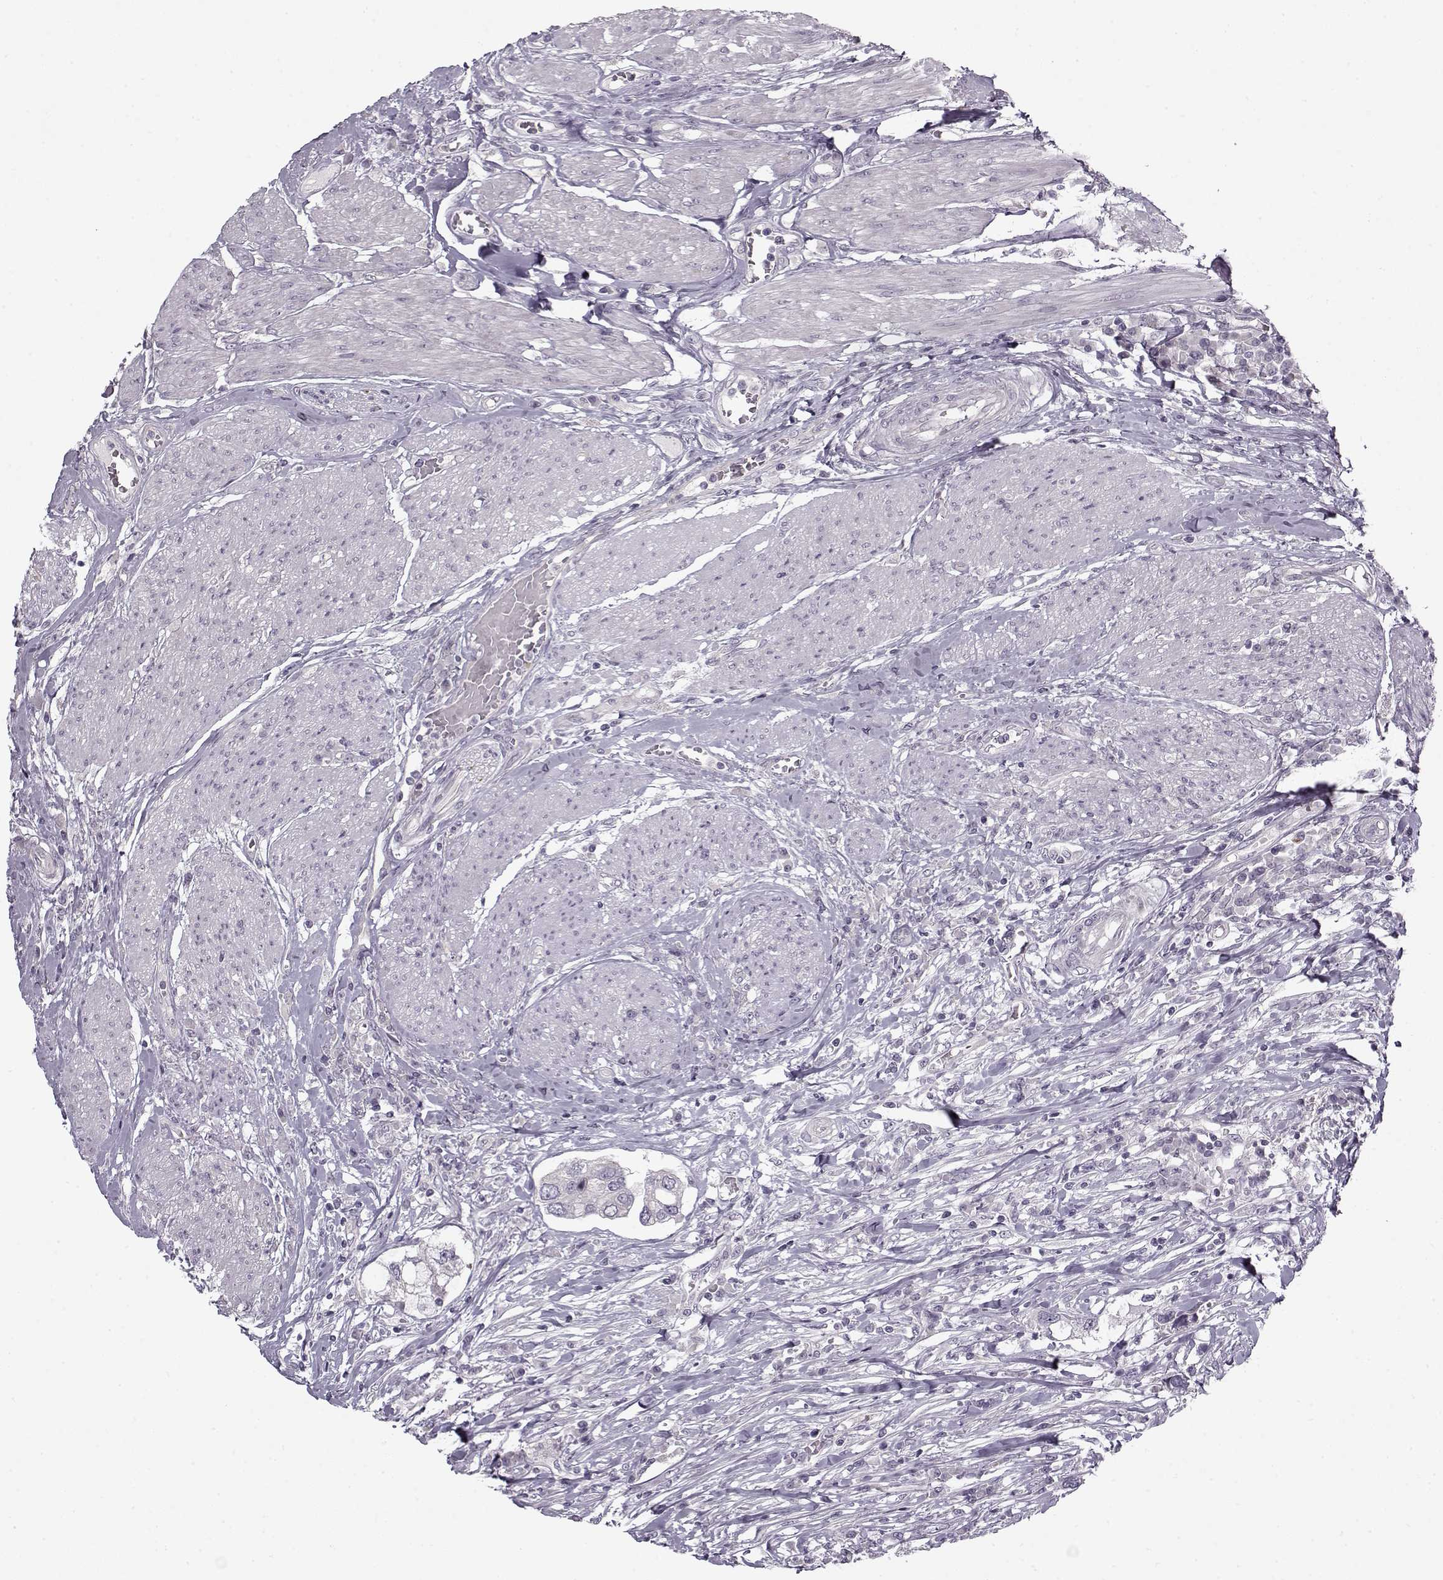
{"staining": {"intensity": "negative", "quantity": "none", "location": "none"}, "tissue": "urothelial cancer", "cell_type": "Tumor cells", "image_type": "cancer", "snomed": [{"axis": "morphology", "description": "Urothelial carcinoma, NOS"}, {"axis": "morphology", "description": "Urothelial carcinoma, High grade"}, {"axis": "topography", "description": "Urinary bladder"}], "caption": "Urothelial cancer was stained to show a protein in brown. There is no significant expression in tumor cells.", "gene": "PNMT", "patient": {"sex": "male", "age": 63}}